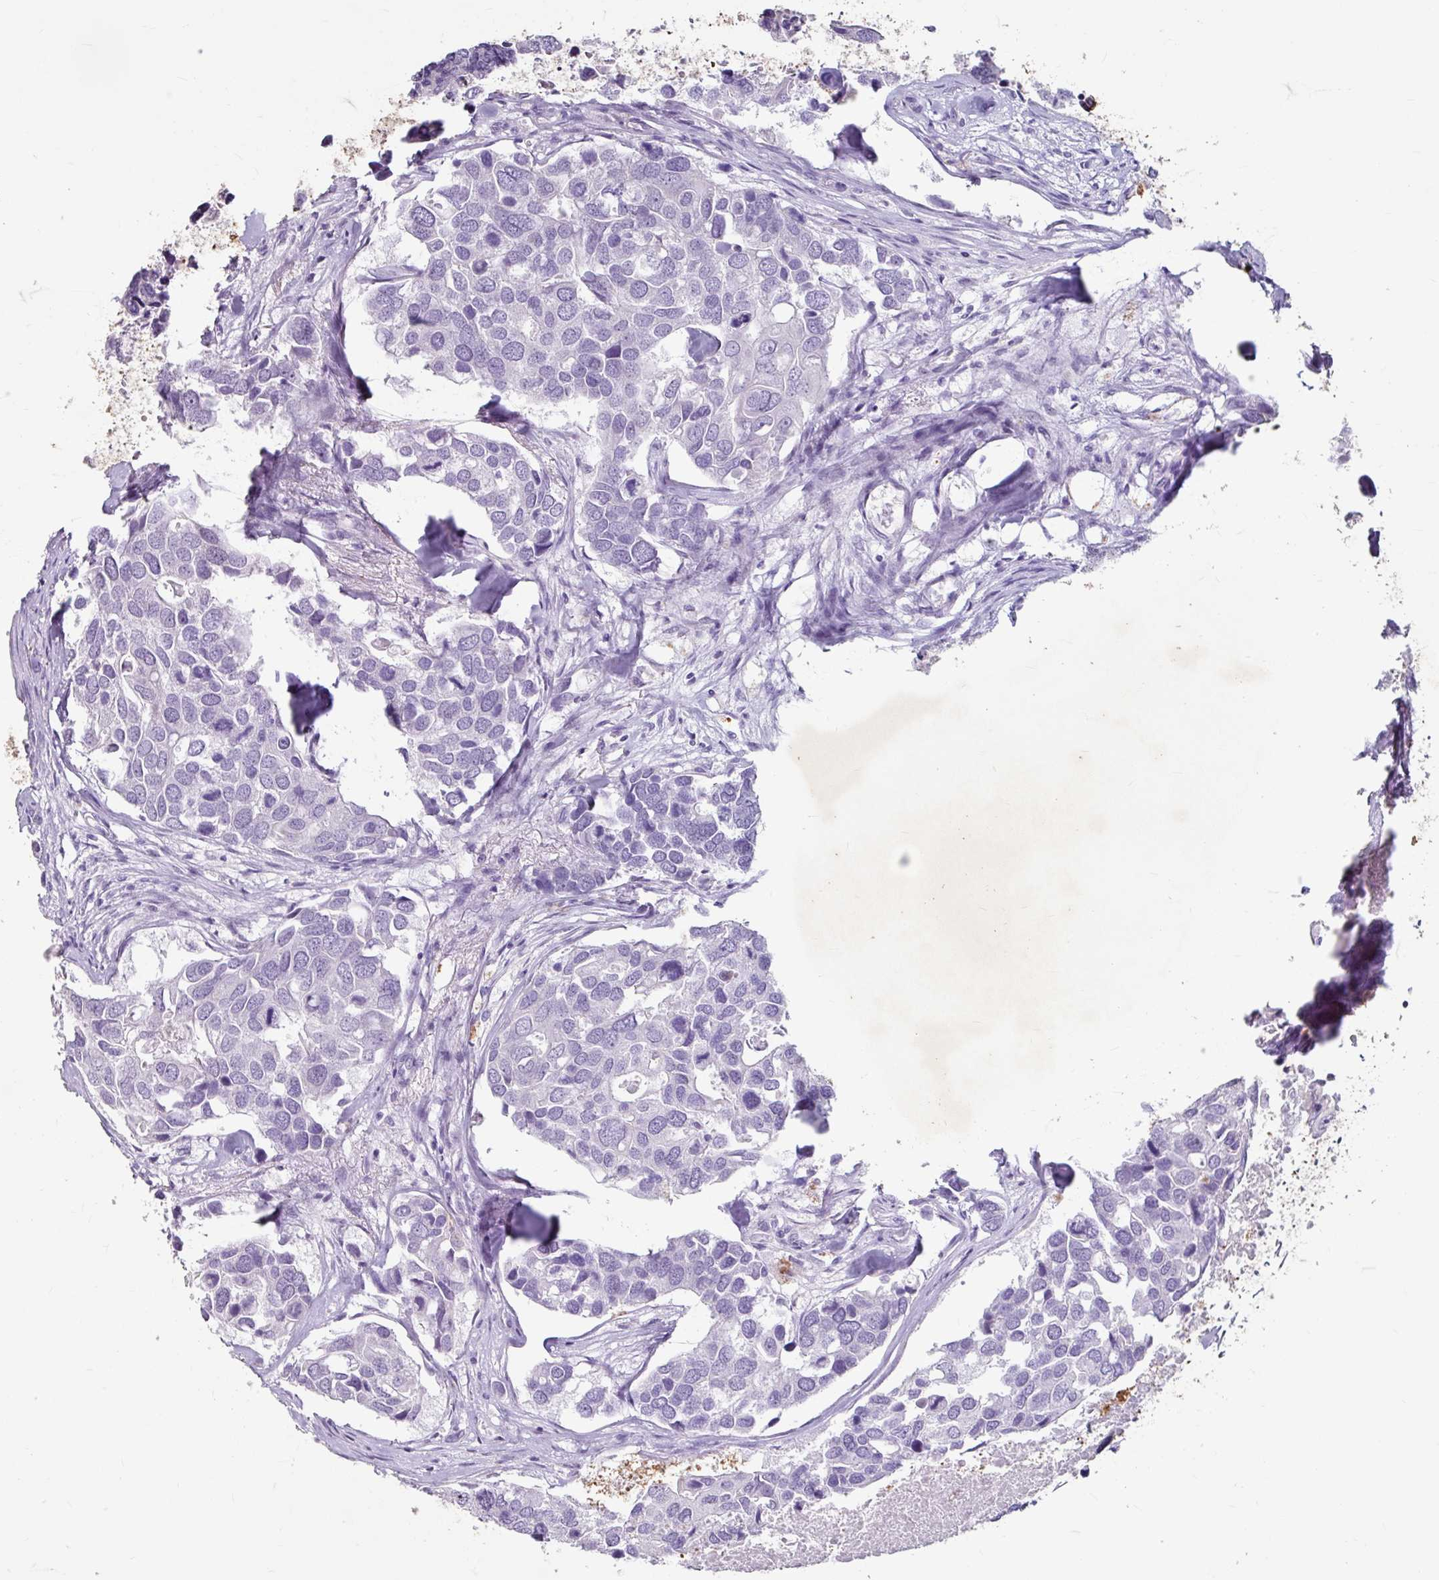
{"staining": {"intensity": "negative", "quantity": "none", "location": "none"}, "tissue": "breast cancer", "cell_type": "Tumor cells", "image_type": "cancer", "snomed": [{"axis": "morphology", "description": "Duct carcinoma"}, {"axis": "topography", "description": "Breast"}], "caption": "An immunohistochemistry (IHC) micrograph of breast cancer (intraductal carcinoma) is shown. There is no staining in tumor cells of breast cancer (intraductal carcinoma). (DAB (3,3'-diaminobenzidine) immunohistochemistry visualized using brightfield microscopy, high magnification).", "gene": "ANKRD1", "patient": {"sex": "female", "age": 83}}